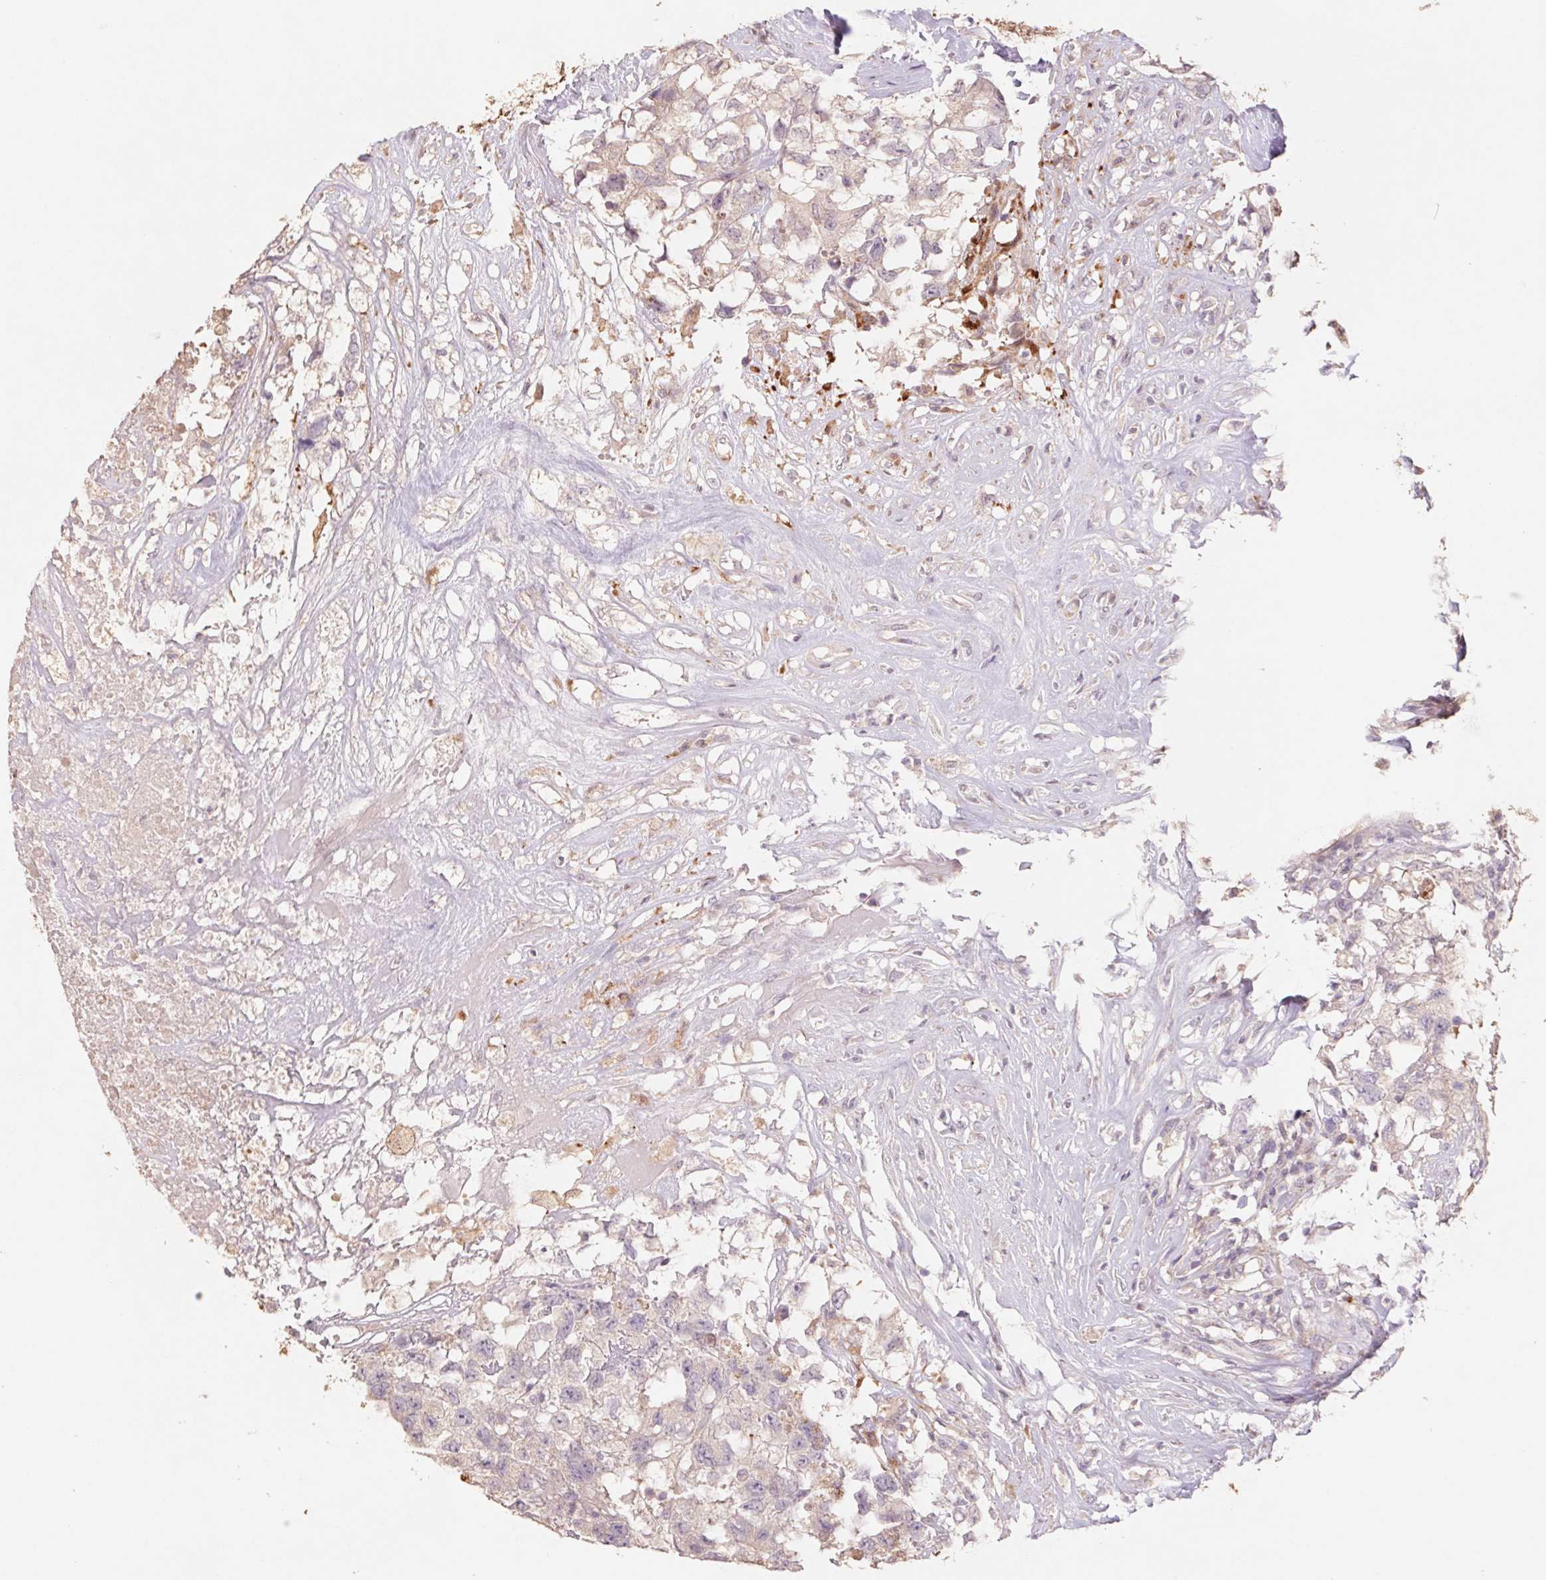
{"staining": {"intensity": "weak", "quantity": "25%-75%", "location": "cytoplasmic/membranous"}, "tissue": "testis cancer", "cell_type": "Tumor cells", "image_type": "cancer", "snomed": [{"axis": "morphology", "description": "Carcinoma, Embryonal, NOS"}, {"axis": "topography", "description": "Testis"}], "caption": "Testis embryonal carcinoma stained with DAB (3,3'-diaminobenzidine) IHC displays low levels of weak cytoplasmic/membranous expression in about 25%-75% of tumor cells.", "gene": "GRM2", "patient": {"sex": "male", "age": 83}}